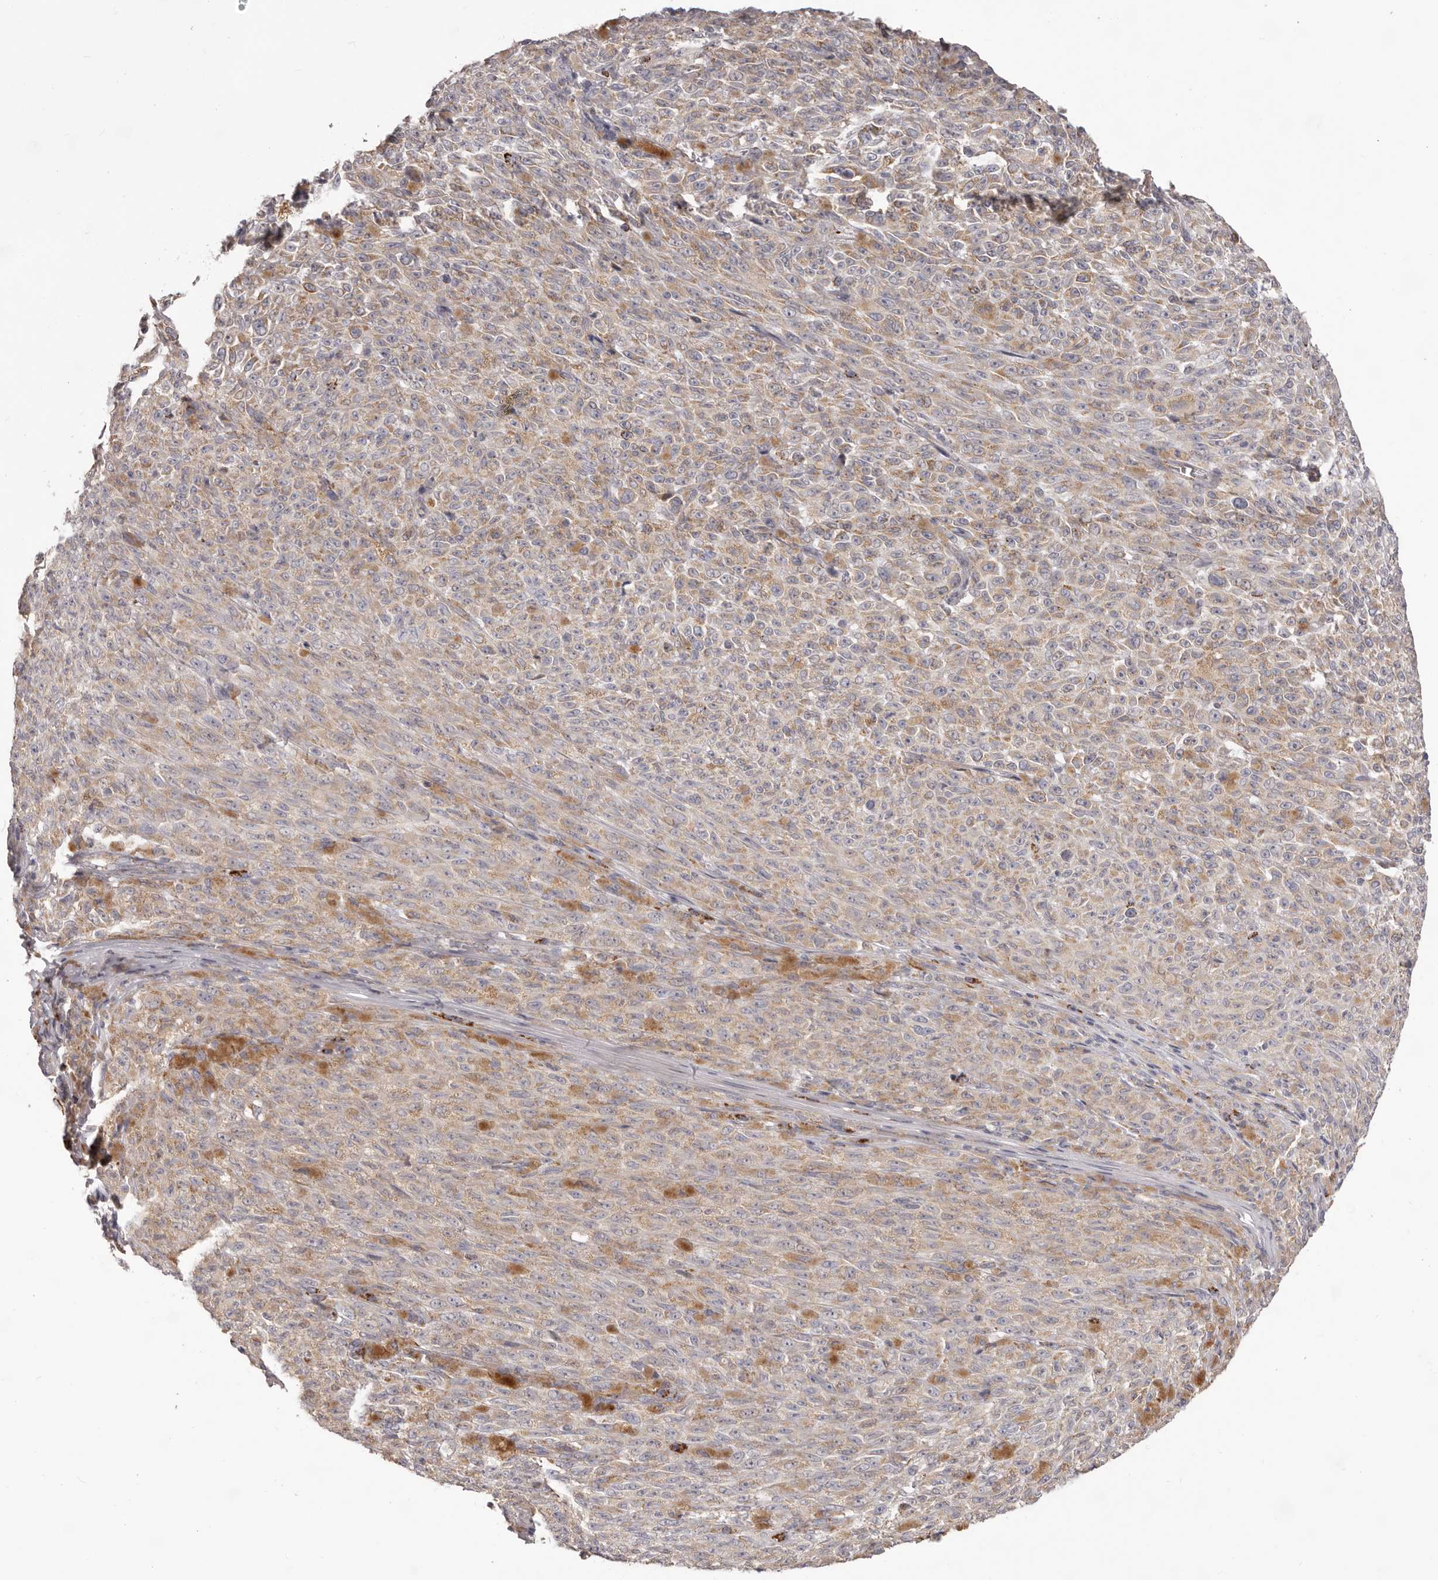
{"staining": {"intensity": "weak", "quantity": ">75%", "location": "cytoplasmic/membranous"}, "tissue": "melanoma", "cell_type": "Tumor cells", "image_type": "cancer", "snomed": [{"axis": "morphology", "description": "Malignant melanoma, NOS"}, {"axis": "topography", "description": "Skin"}], "caption": "Protein expression analysis of malignant melanoma exhibits weak cytoplasmic/membranous expression in approximately >75% of tumor cells.", "gene": "PRMT2", "patient": {"sex": "female", "age": 82}}